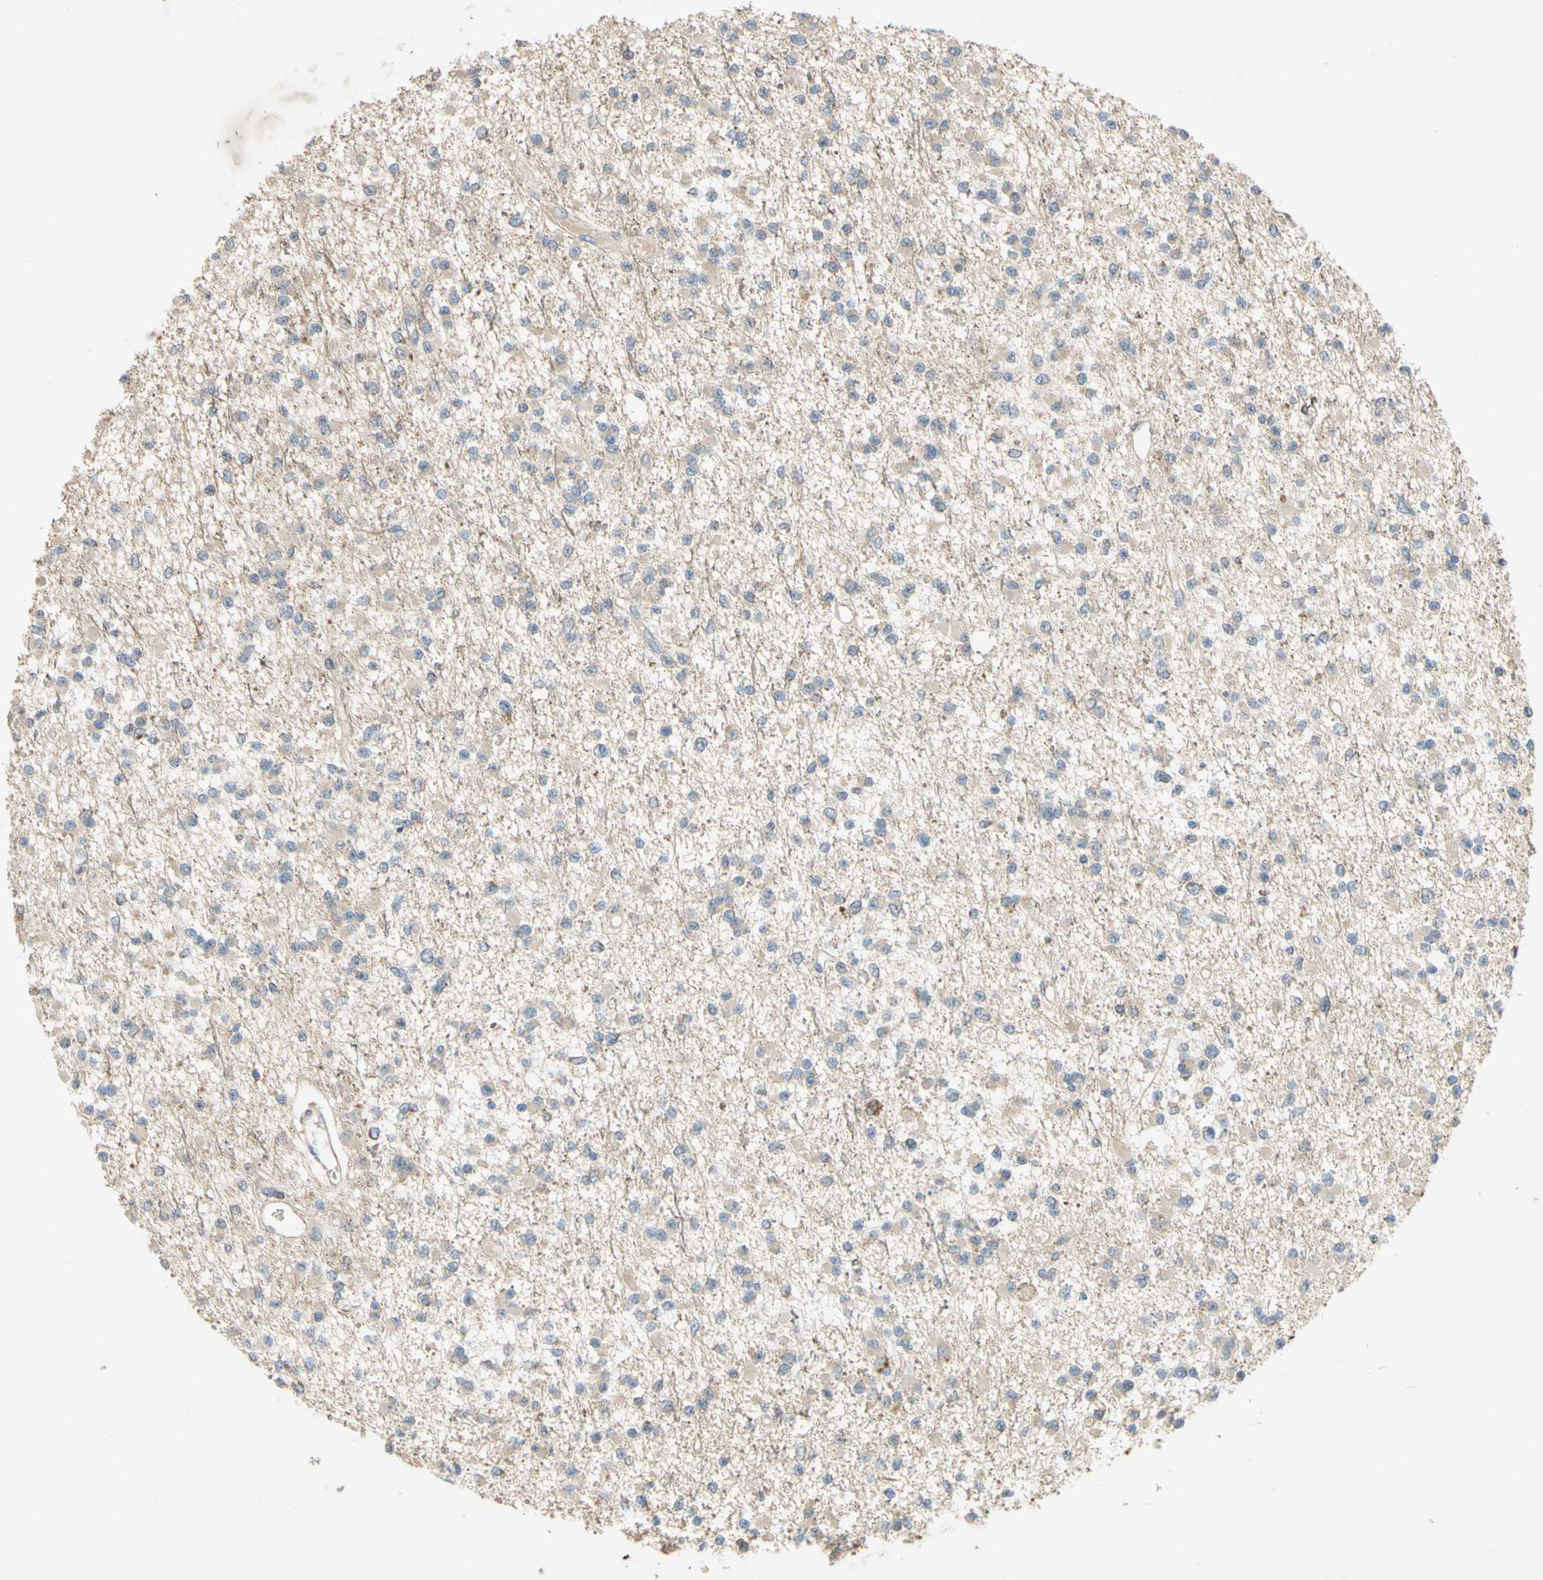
{"staining": {"intensity": "weak", "quantity": ">75%", "location": "cytoplasmic/membranous"}, "tissue": "glioma", "cell_type": "Tumor cells", "image_type": "cancer", "snomed": [{"axis": "morphology", "description": "Glioma, malignant, Low grade"}, {"axis": "topography", "description": "Brain"}], "caption": "Immunohistochemical staining of human malignant glioma (low-grade) shows low levels of weak cytoplasmic/membranous positivity in approximately >75% of tumor cells. (brown staining indicates protein expression, while blue staining denotes nuclei).", "gene": "PARD6A", "patient": {"sex": "female", "age": 22}}